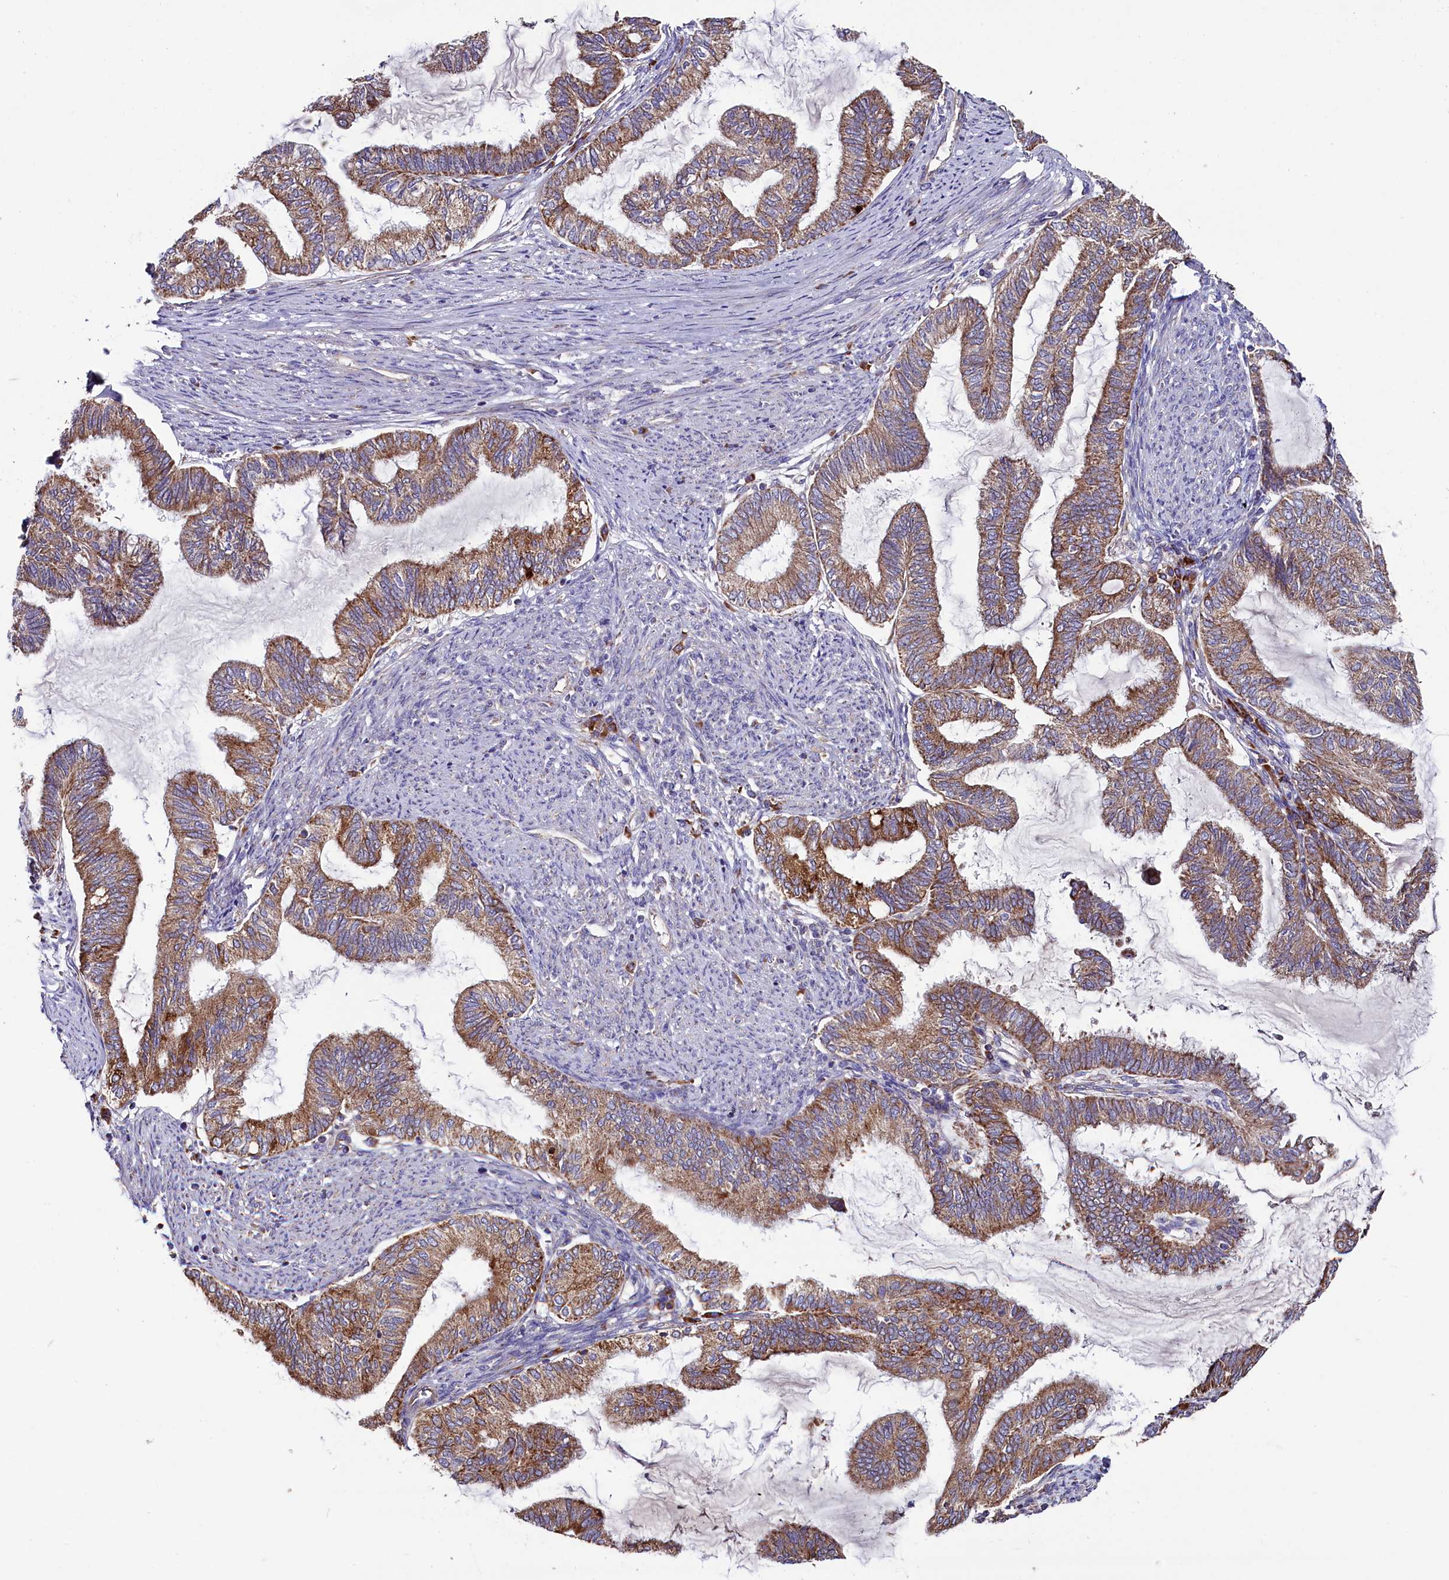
{"staining": {"intensity": "moderate", "quantity": ">75%", "location": "cytoplasmic/membranous"}, "tissue": "endometrial cancer", "cell_type": "Tumor cells", "image_type": "cancer", "snomed": [{"axis": "morphology", "description": "Adenocarcinoma, NOS"}, {"axis": "topography", "description": "Endometrium"}], "caption": "Endometrial cancer stained with immunohistochemistry (IHC) demonstrates moderate cytoplasmic/membranous expression in about >75% of tumor cells.", "gene": "ZSWIM1", "patient": {"sex": "female", "age": 86}}